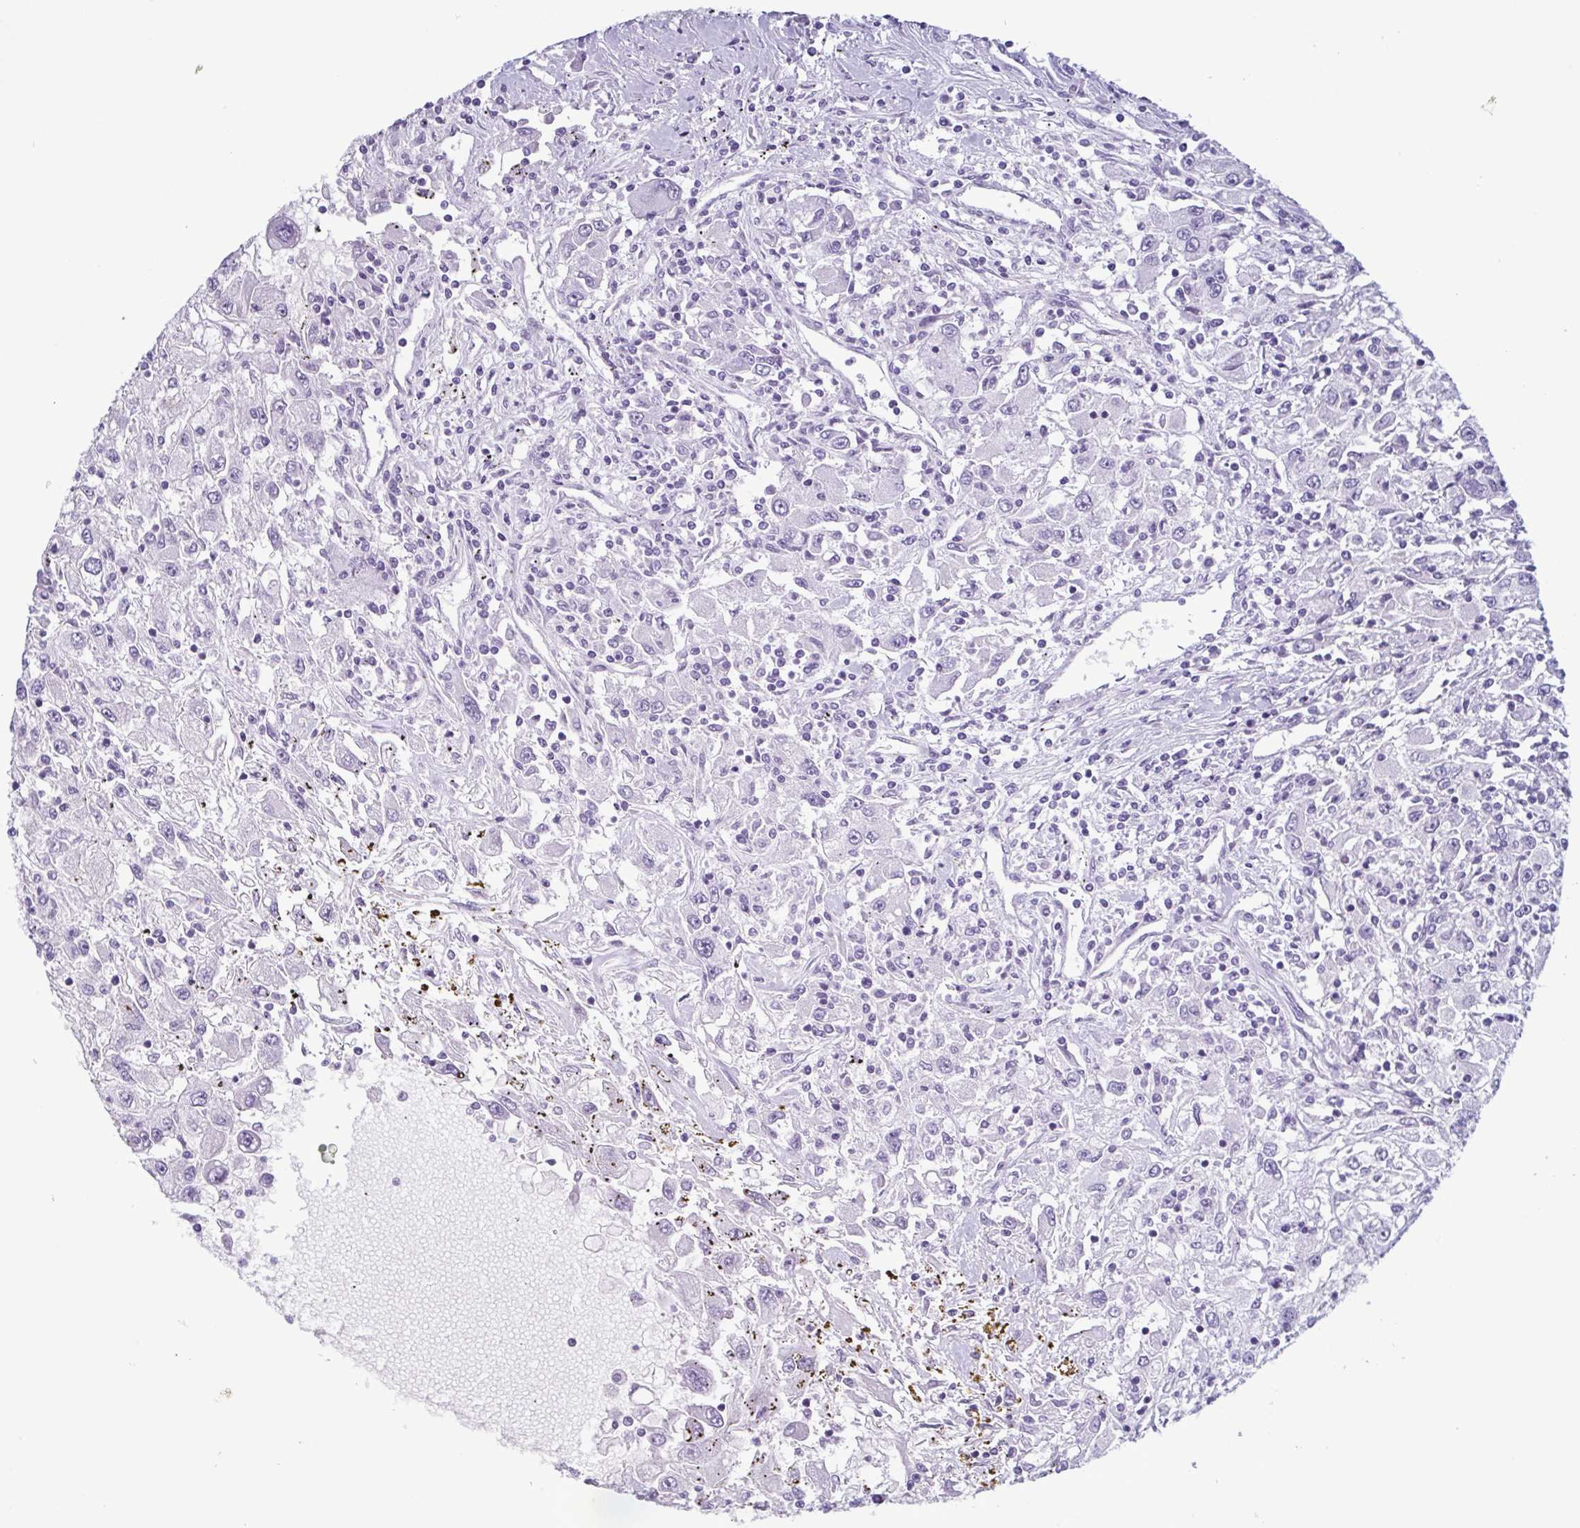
{"staining": {"intensity": "negative", "quantity": "none", "location": "none"}, "tissue": "renal cancer", "cell_type": "Tumor cells", "image_type": "cancer", "snomed": [{"axis": "morphology", "description": "Adenocarcinoma, NOS"}, {"axis": "topography", "description": "Kidney"}], "caption": "A high-resolution image shows IHC staining of renal cancer, which displays no significant expression in tumor cells. The staining was performed using DAB (3,3'-diaminobenzidine) to visualize the protein expression in brown, while the nuclei were stained in blue with hematoxylin (Magnification: 20x).", "gene": "KRT10", "patient": {"sex": "female", "age": 67}}